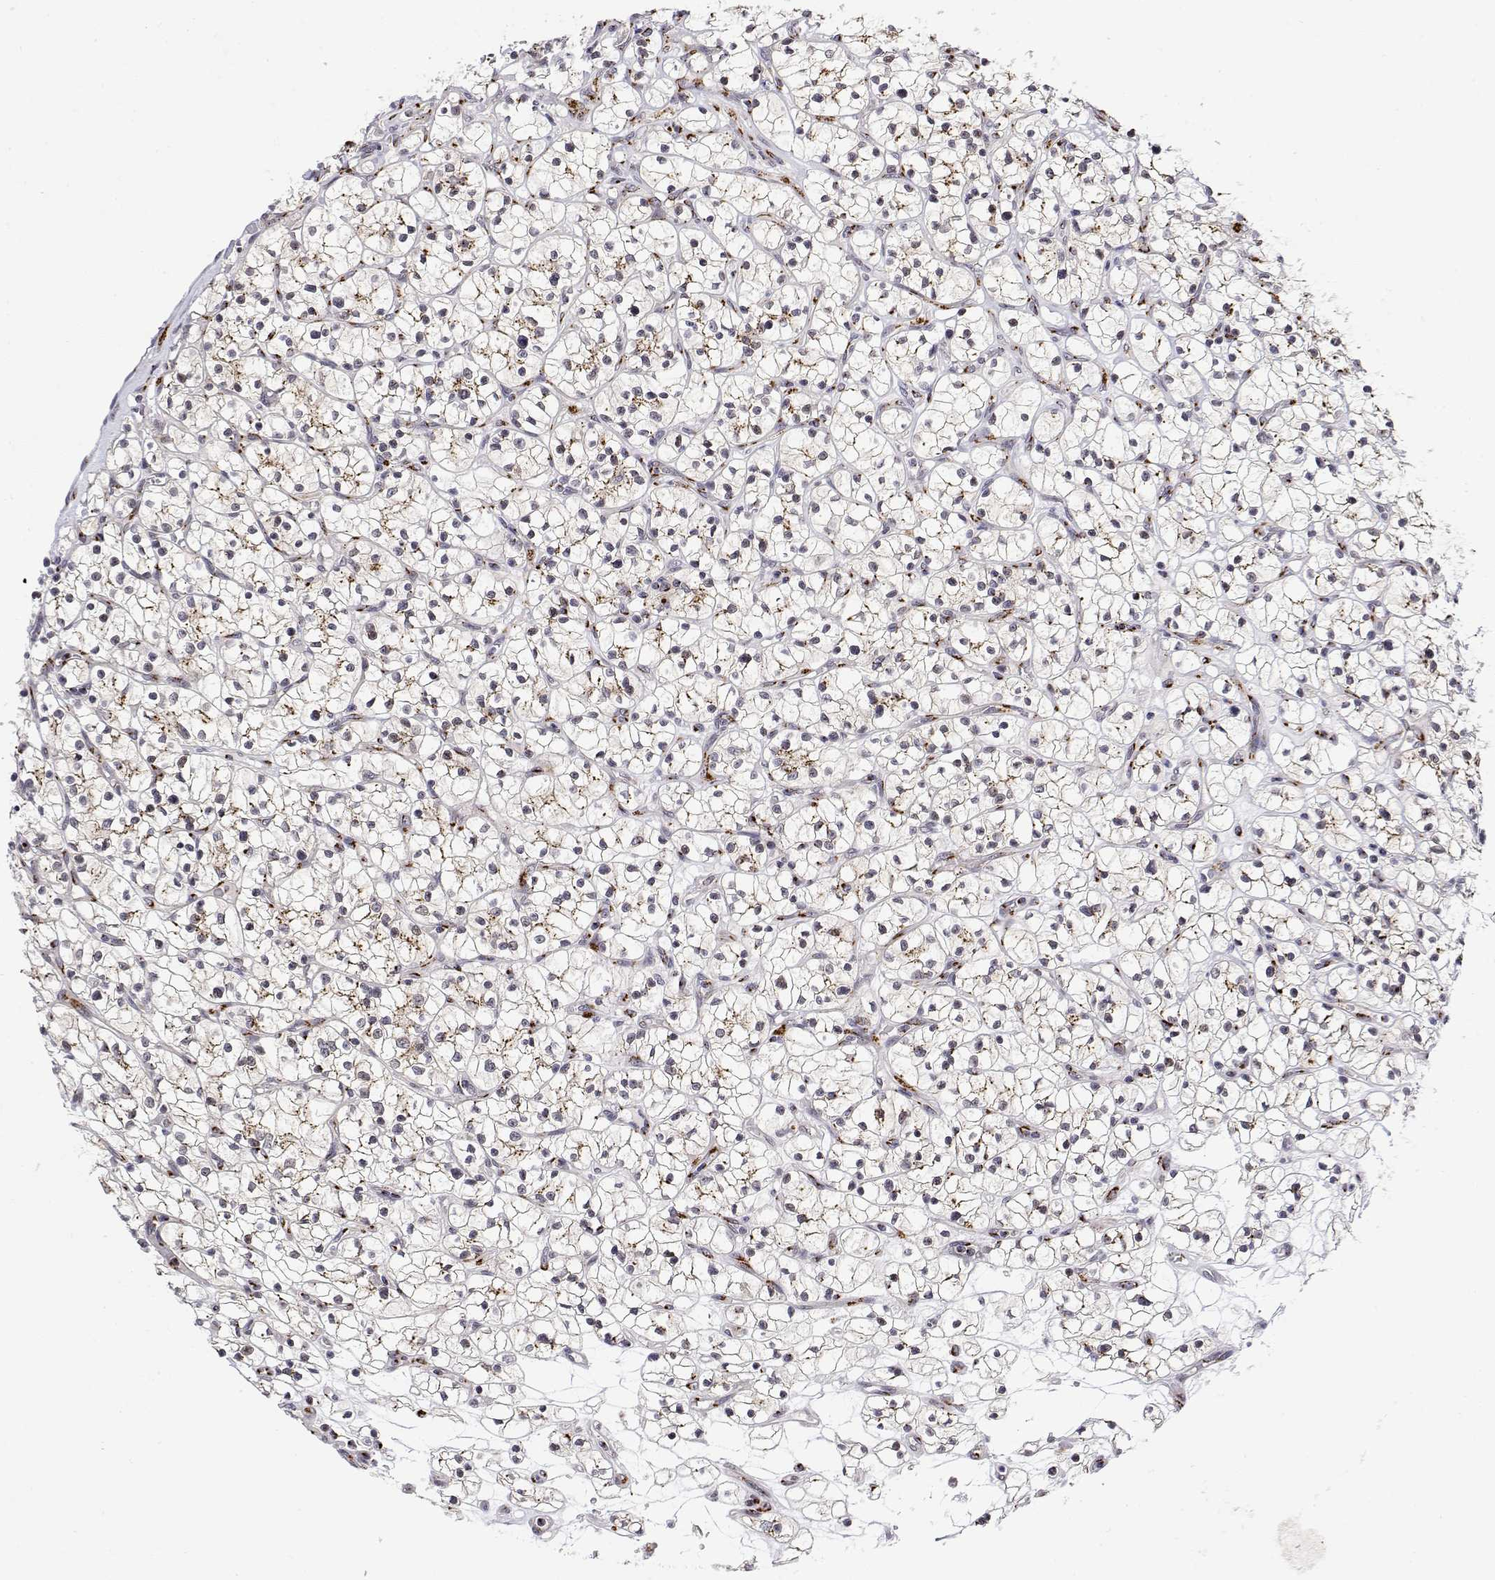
{"staining": {"intensity": "weak", "quantity": ">75%", "location": "cytoplasmic/membranous"}, "tissue": "renal cancer", "cell_type": "Tumor cells", "image_type": "cancer", "snomed": [{"axis": "morphology", "description": "Adenocarcinoma, NOS"}, {"axis": "topography", "description": "Kidney"}], "caption": "Renal adenocarcinoma tissue exhibits weak cytoplasmic/membranous staining in about >75% of tumor cells, visualized by immunohistochemistry.", "gene": "YIPF3", "patient": {"sex": "female", "age": 64}}